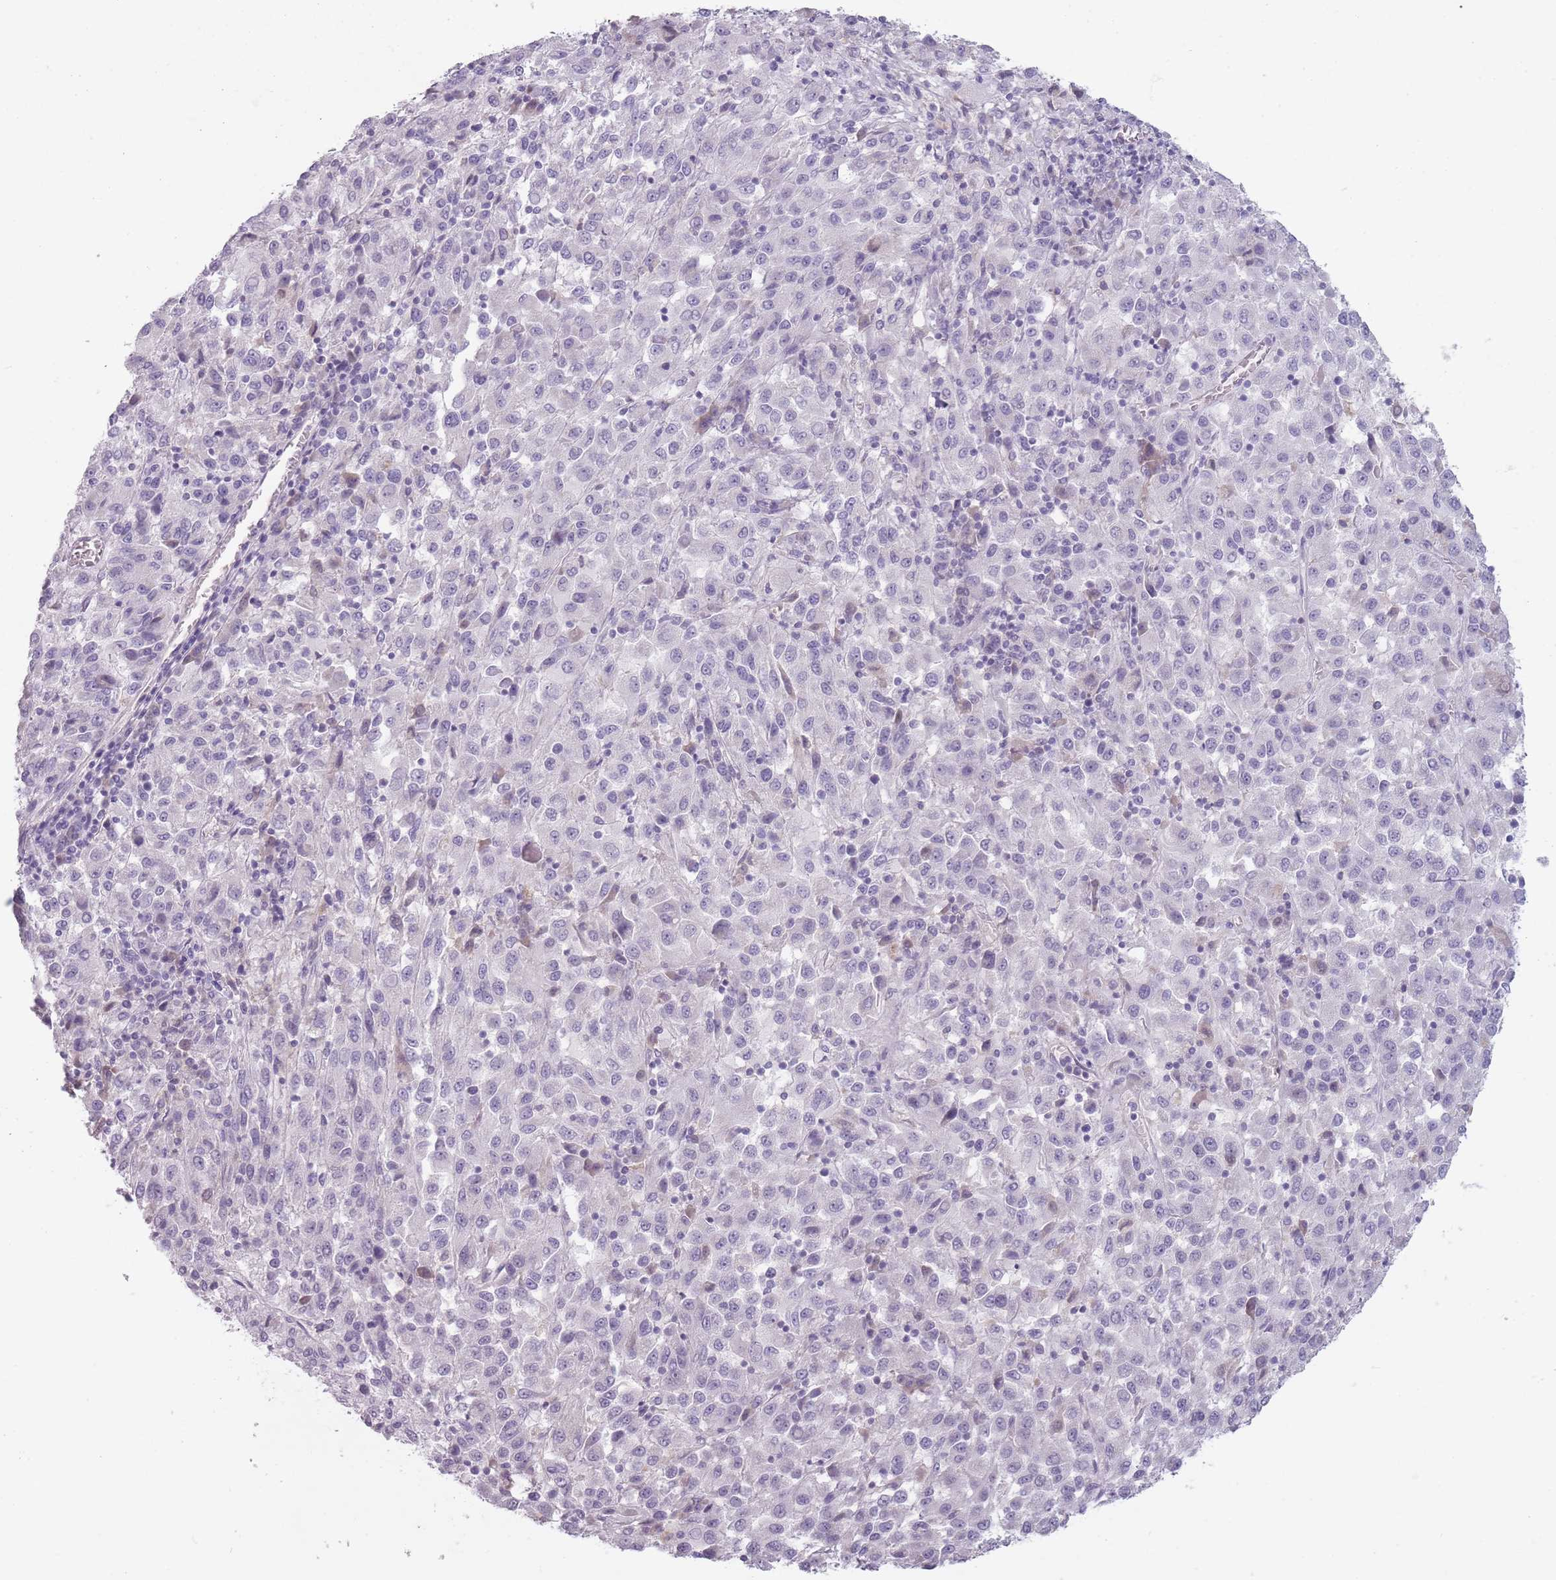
{"staining": {"intensity": "negative", "quantity": "none", "location": "none"}, "tissue": "melanoma", "cell_type": "Tumor cells", "image_type": "cancer", "snomed": [{"axis": "morphology", "description": "Malignant melanoma, Metastatic site"}, {"axis": "topography", "description": "Lung"}], "caption": "Immunohistochemistry histopathology image of neoplastic tissue: human melanoma stained with DAB (3,3'-diaminobenzidine) displays no significant protein expression in tumor cells.", "gene": "CEP19", "patient": {"sex": "male", "age": 64}}